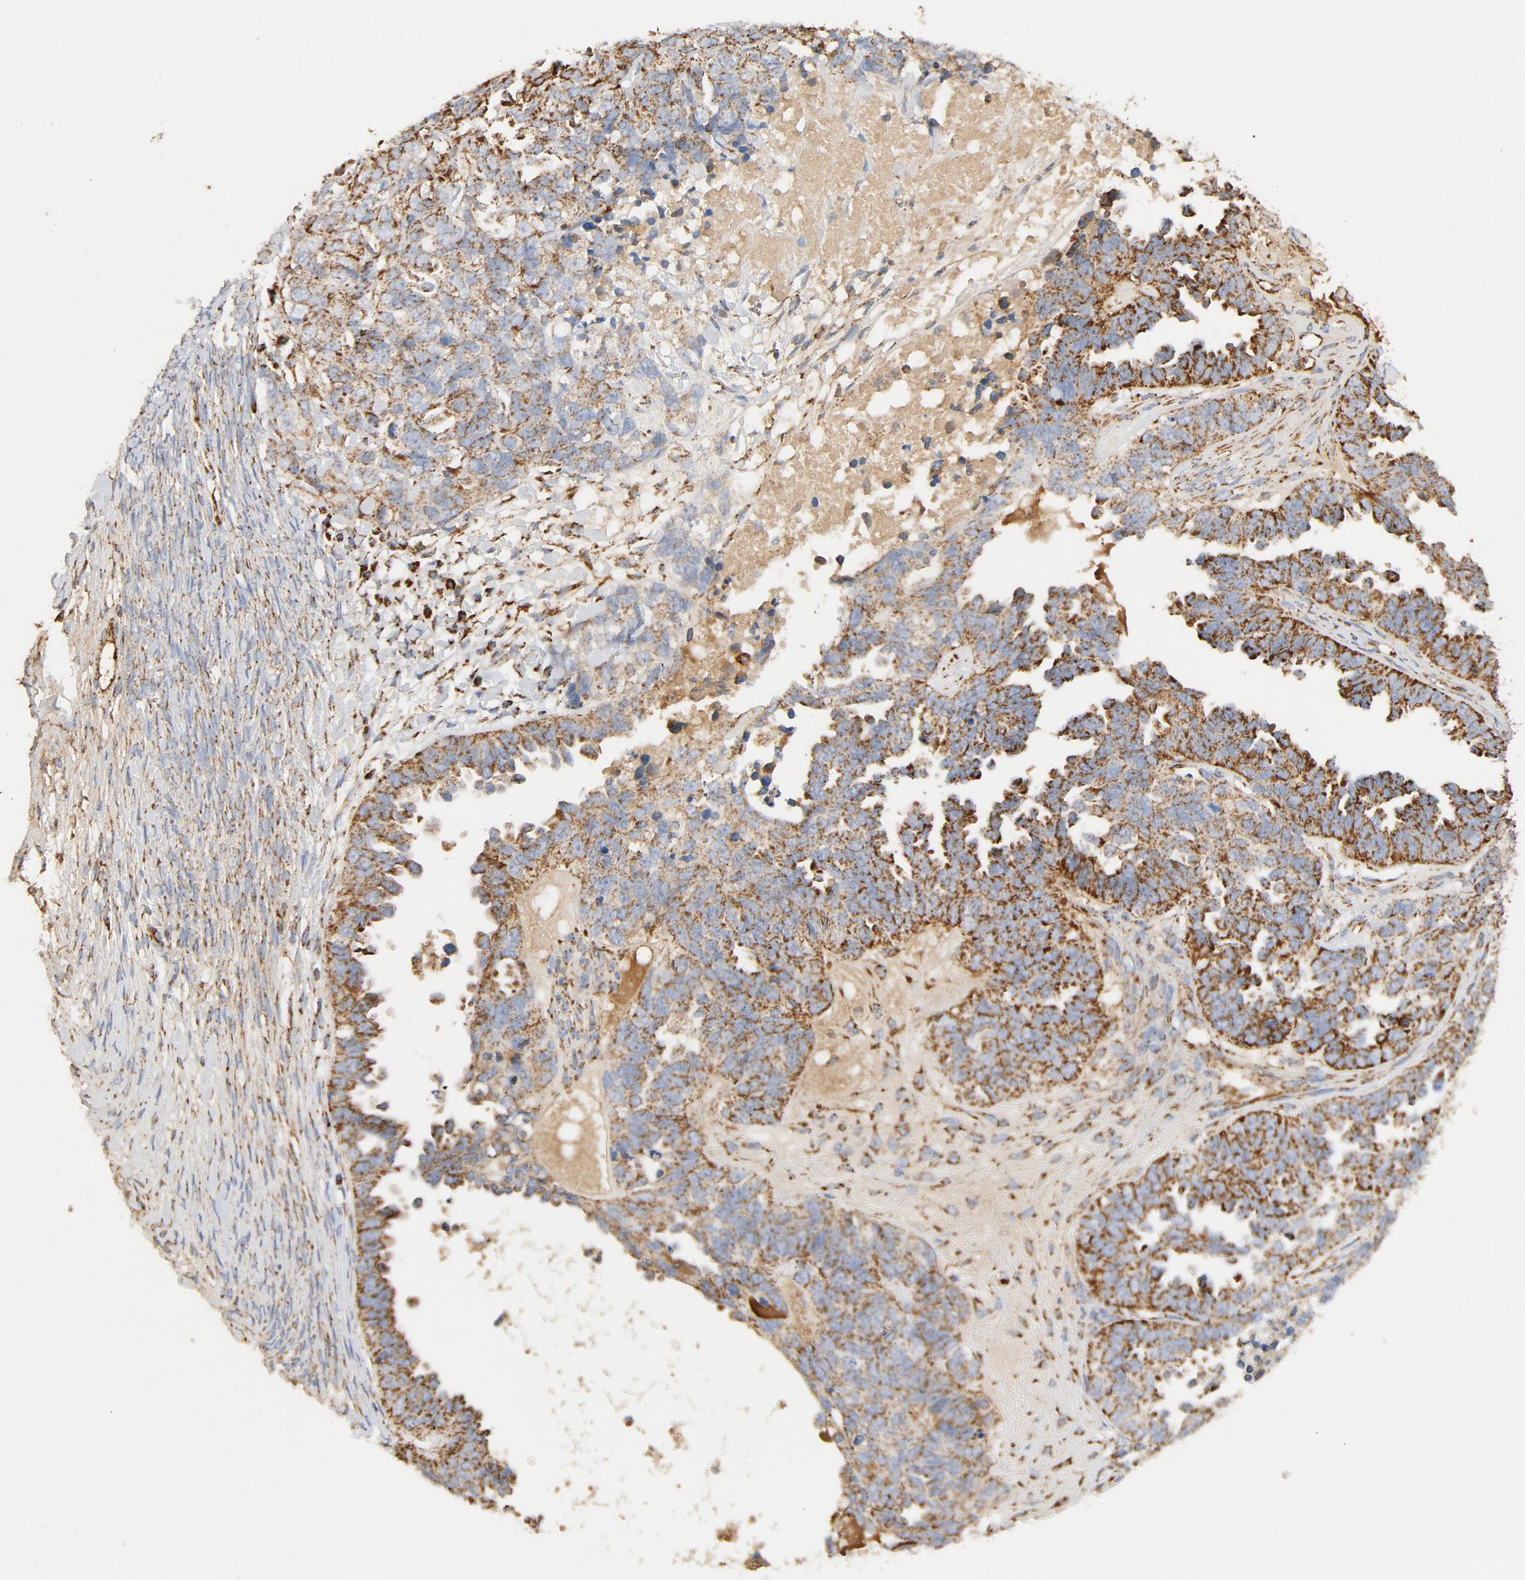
{"staining": {"intensity": "moderate", "quantity": ">75%", "location": "cytoplasmic/membranous"}, "tissue": "ovarian cancer", "cell_type": "Tumor cells", "image_type": "cancer", "snomed": [{"axis": "morphology", "description": "Cystadenocarcinoma, serous, NOS"}, {"axis": "topography", "description": "Ovary"}], "caption": "Moderate cytoplasmic/membranous expression is identified in about >75% of tumor cells in serous cystadenocarcinoma (ovarian).", "gene": "PCNX4", "patient": {"sex": "female", "age": 82}}